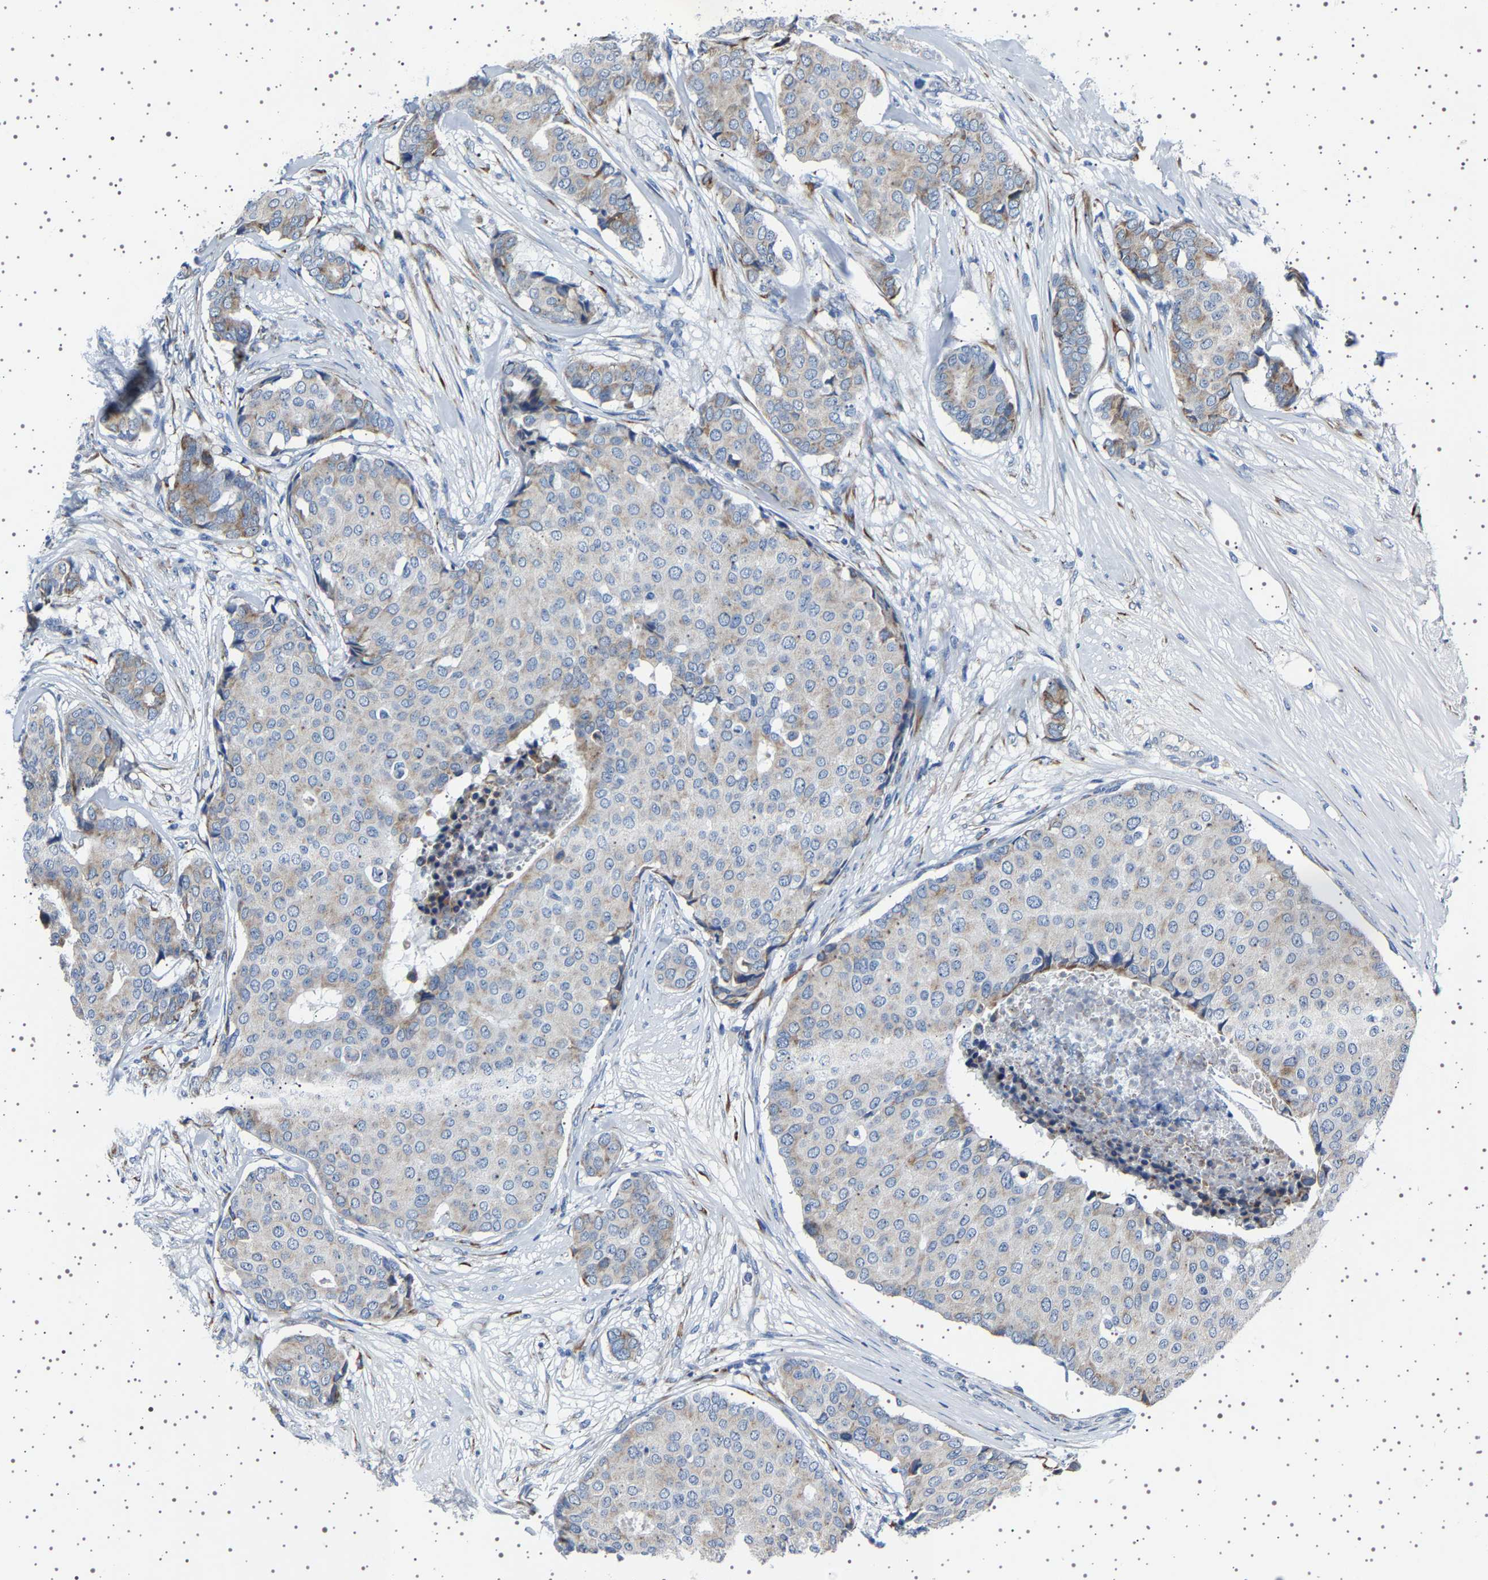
{"staining": {"intensity": "weak", "quantity": "25%-75%", "location": "cytoplasmic/membranous"}, "tissue": "breast cancer", "cell_type": "Tumor cells", "image_type": "cancer", "snomed": [{"axis": "morphology", "description": "Duct carcinoma"}, {"axis": "topography", "description": "Breast"}], "caption": "Human breast cancer (invasive ductal carcinoma) stained with a protein marker demonstrates weak staining in tumor cells.", "gene": "FTCD", "patient": {"sex": "female", "age": 75}}